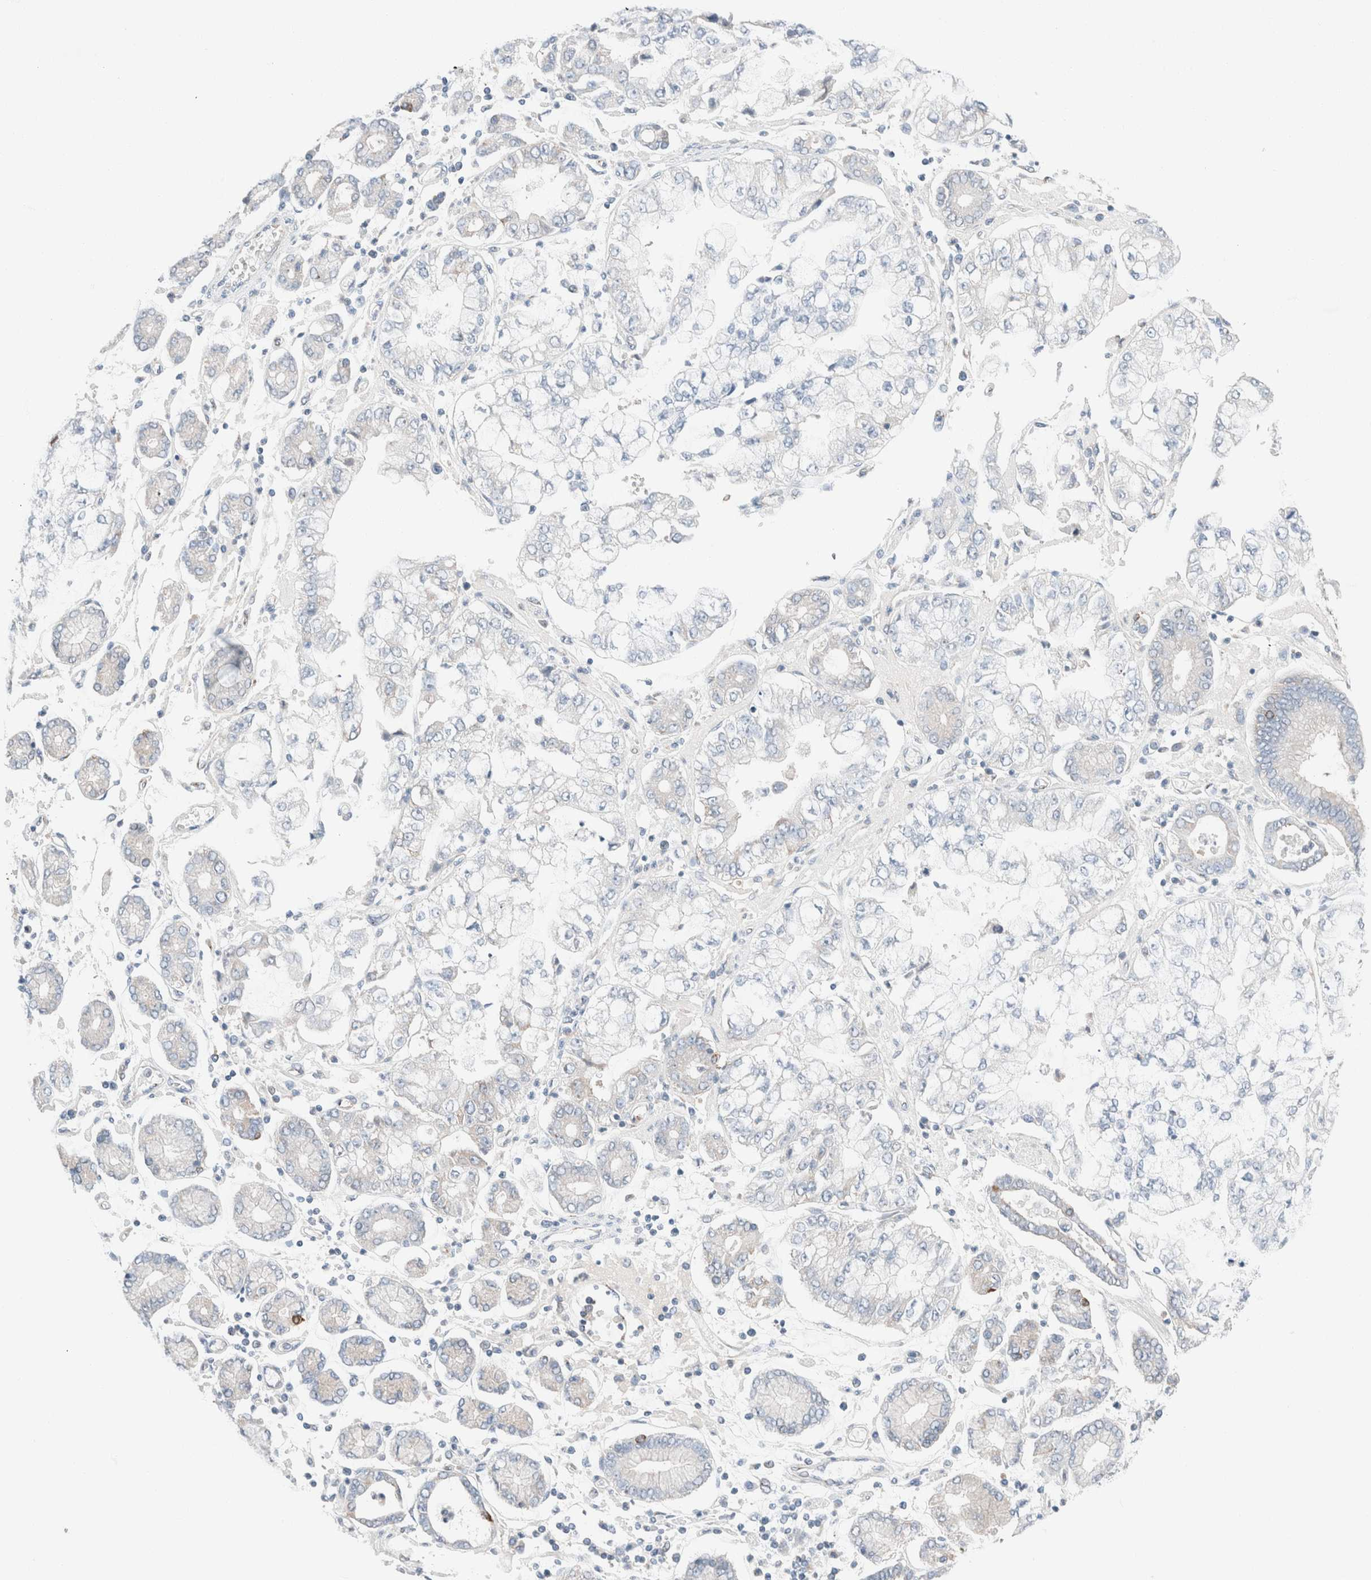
{"staining": {"intensity": "weak", "quantity": "<25%", "location": "cytoplasmic/membranous"}, "tissue": "stomach cancer", "cell_type": "Tumor cells", "image_type": "cancer", "snomed": [{"axis": "morphology", "description": "Adenocarcinoma, NOS"}, {"axis": "topography", "description": "Stomach"}], "caption": "High magnification brightfield microscopy of adenocarcinoma (stomach) stained with DAB (brown) and counterstained with hematoxylin (blue): tumor cells show no significant expression.", "gene": "CASC3", "patient": {"sex": "male", "age": 76}}